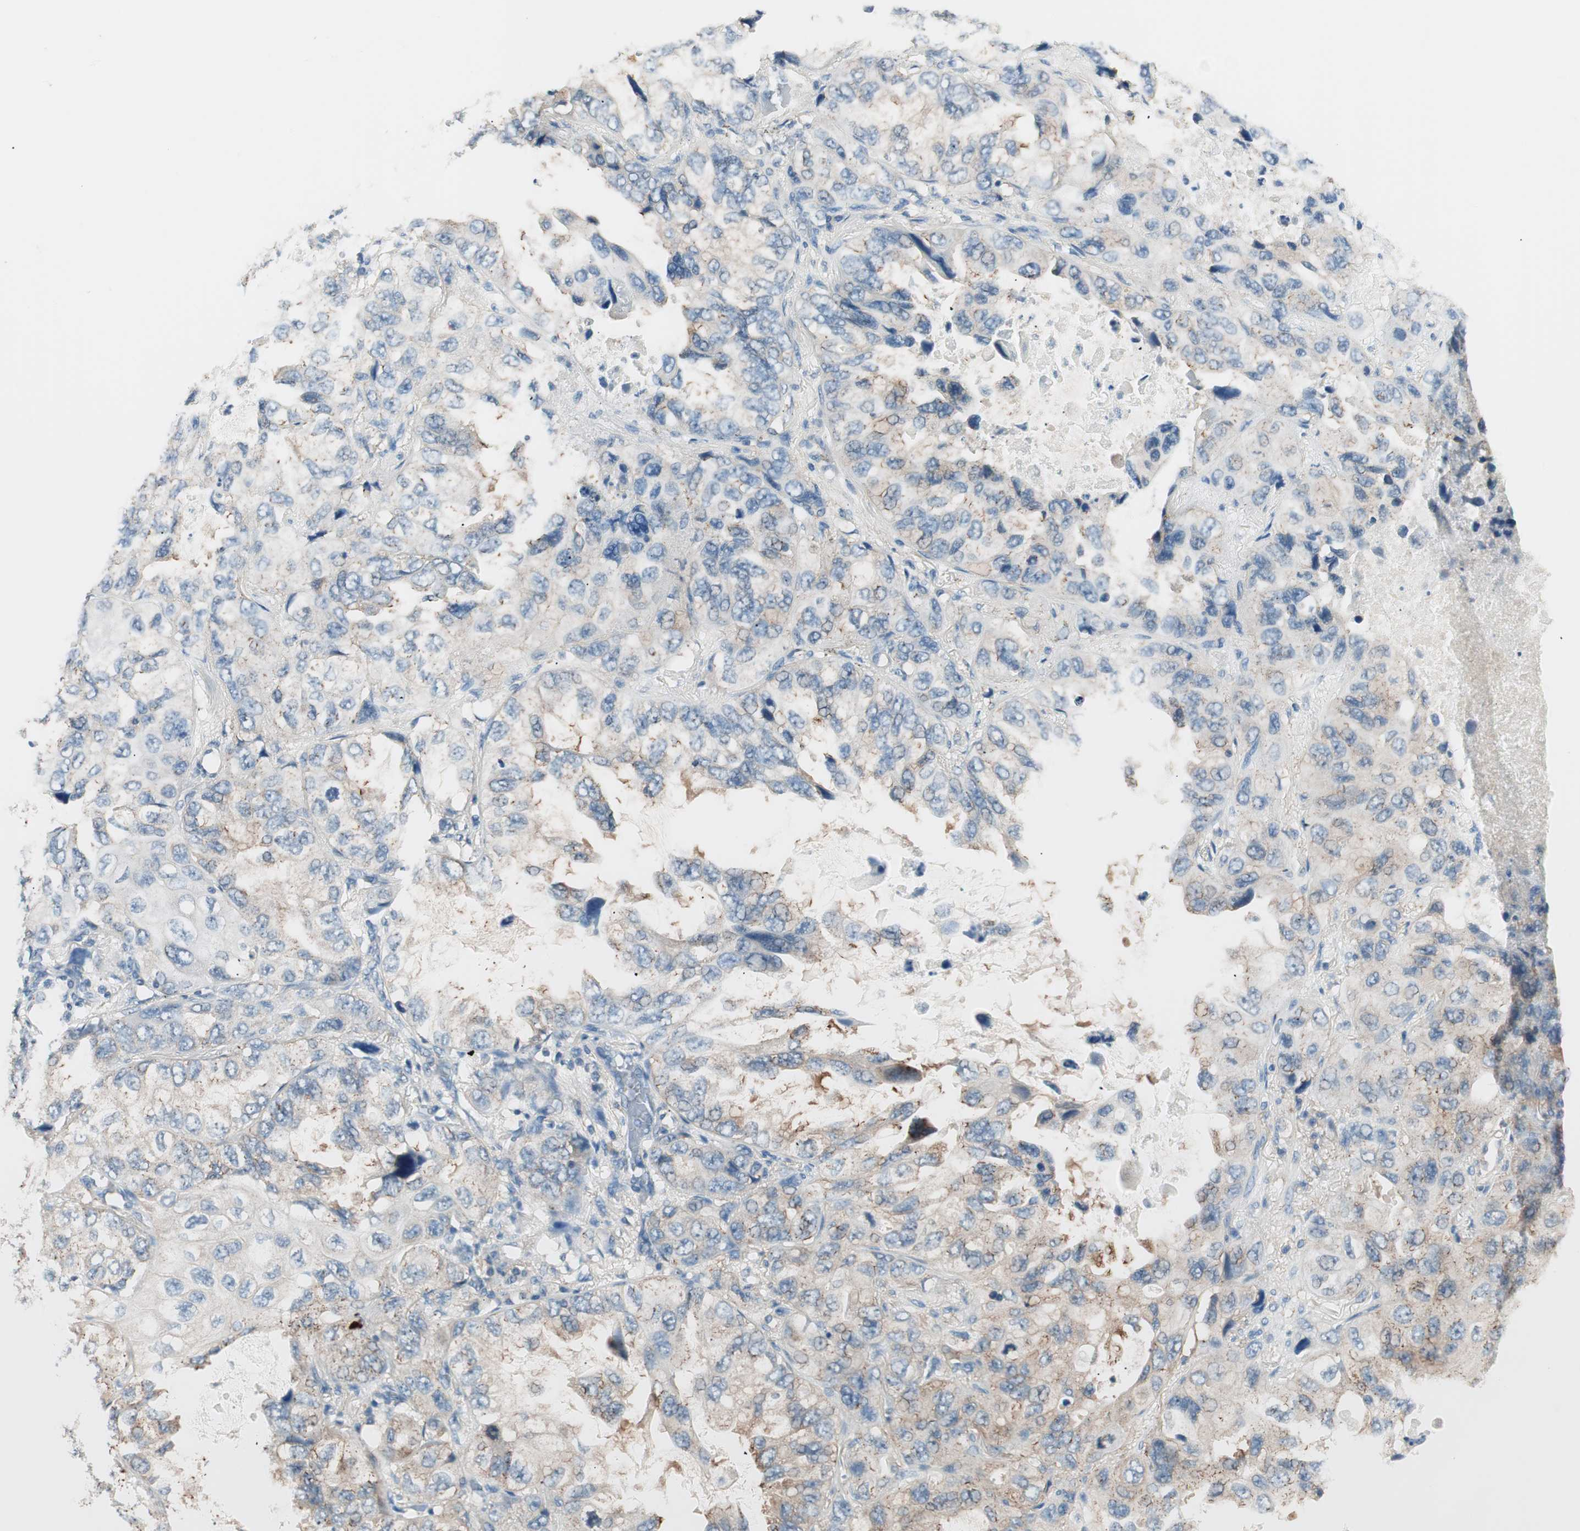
{"staining": {"intensity": "weak", "quantity": "25%-75%", "location": "cytoplasmic/membranous"}, "tissue": "lung cancer", "cell_type": "Tumor cells", "image_type": "cancer", "snomed": [{"axis": "morphology", "description": "Squamous cell carcinoma, NOS"}, {"axis": "topography", "description": "Lung"}], "caption": "A low amount of weak cytoplasmic/membranous staining is present in approximately 25%-75% of tumor cells in lung cancer (squamous cell carcinoma) tissue.", "gene": "RAD54B", "patient": {"sex": "female", "age": 73}}